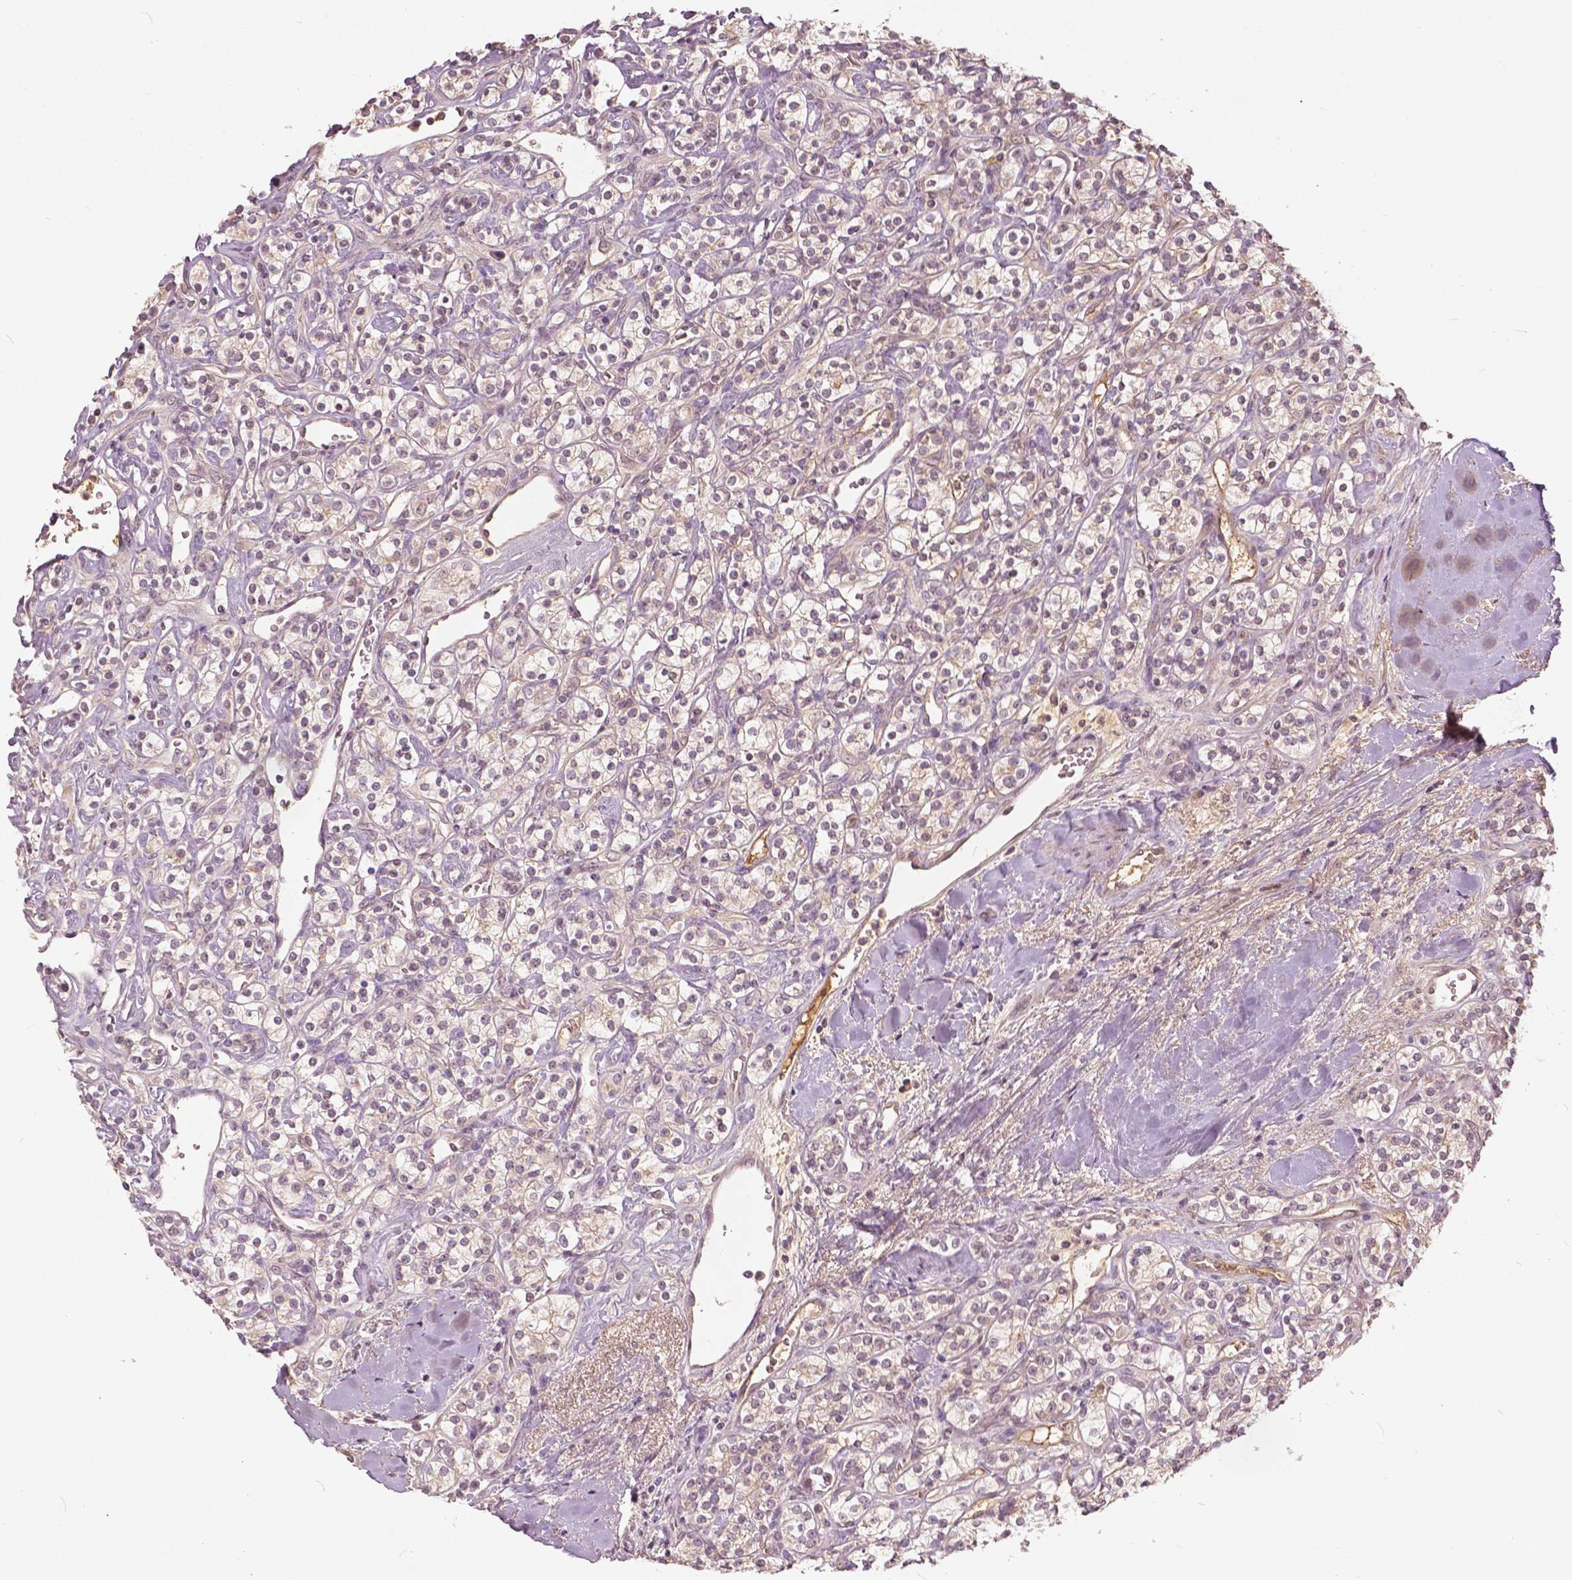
{"staining": {"intensity": "weak", "quantity": "<25%", "location": "cytoplasmic/membranous"}, "tissue": "renal cancer", "cell_type": "Tumor cells", "image_type": "cancer", "snomed": [{"axis": "morphology", "description": "Adenocarcinoma, NOS"}, {"axis": "topography", "description": "Kidney"}], "caption": "Immunohistochemistry photomicrograph of neoplastic tissue: renal adenocarcinoma stained with DAB shows no significant protein expression in tumor cells.", "gene": "ANGPTL4", "patient": {"sex": "male", "age": 77}}